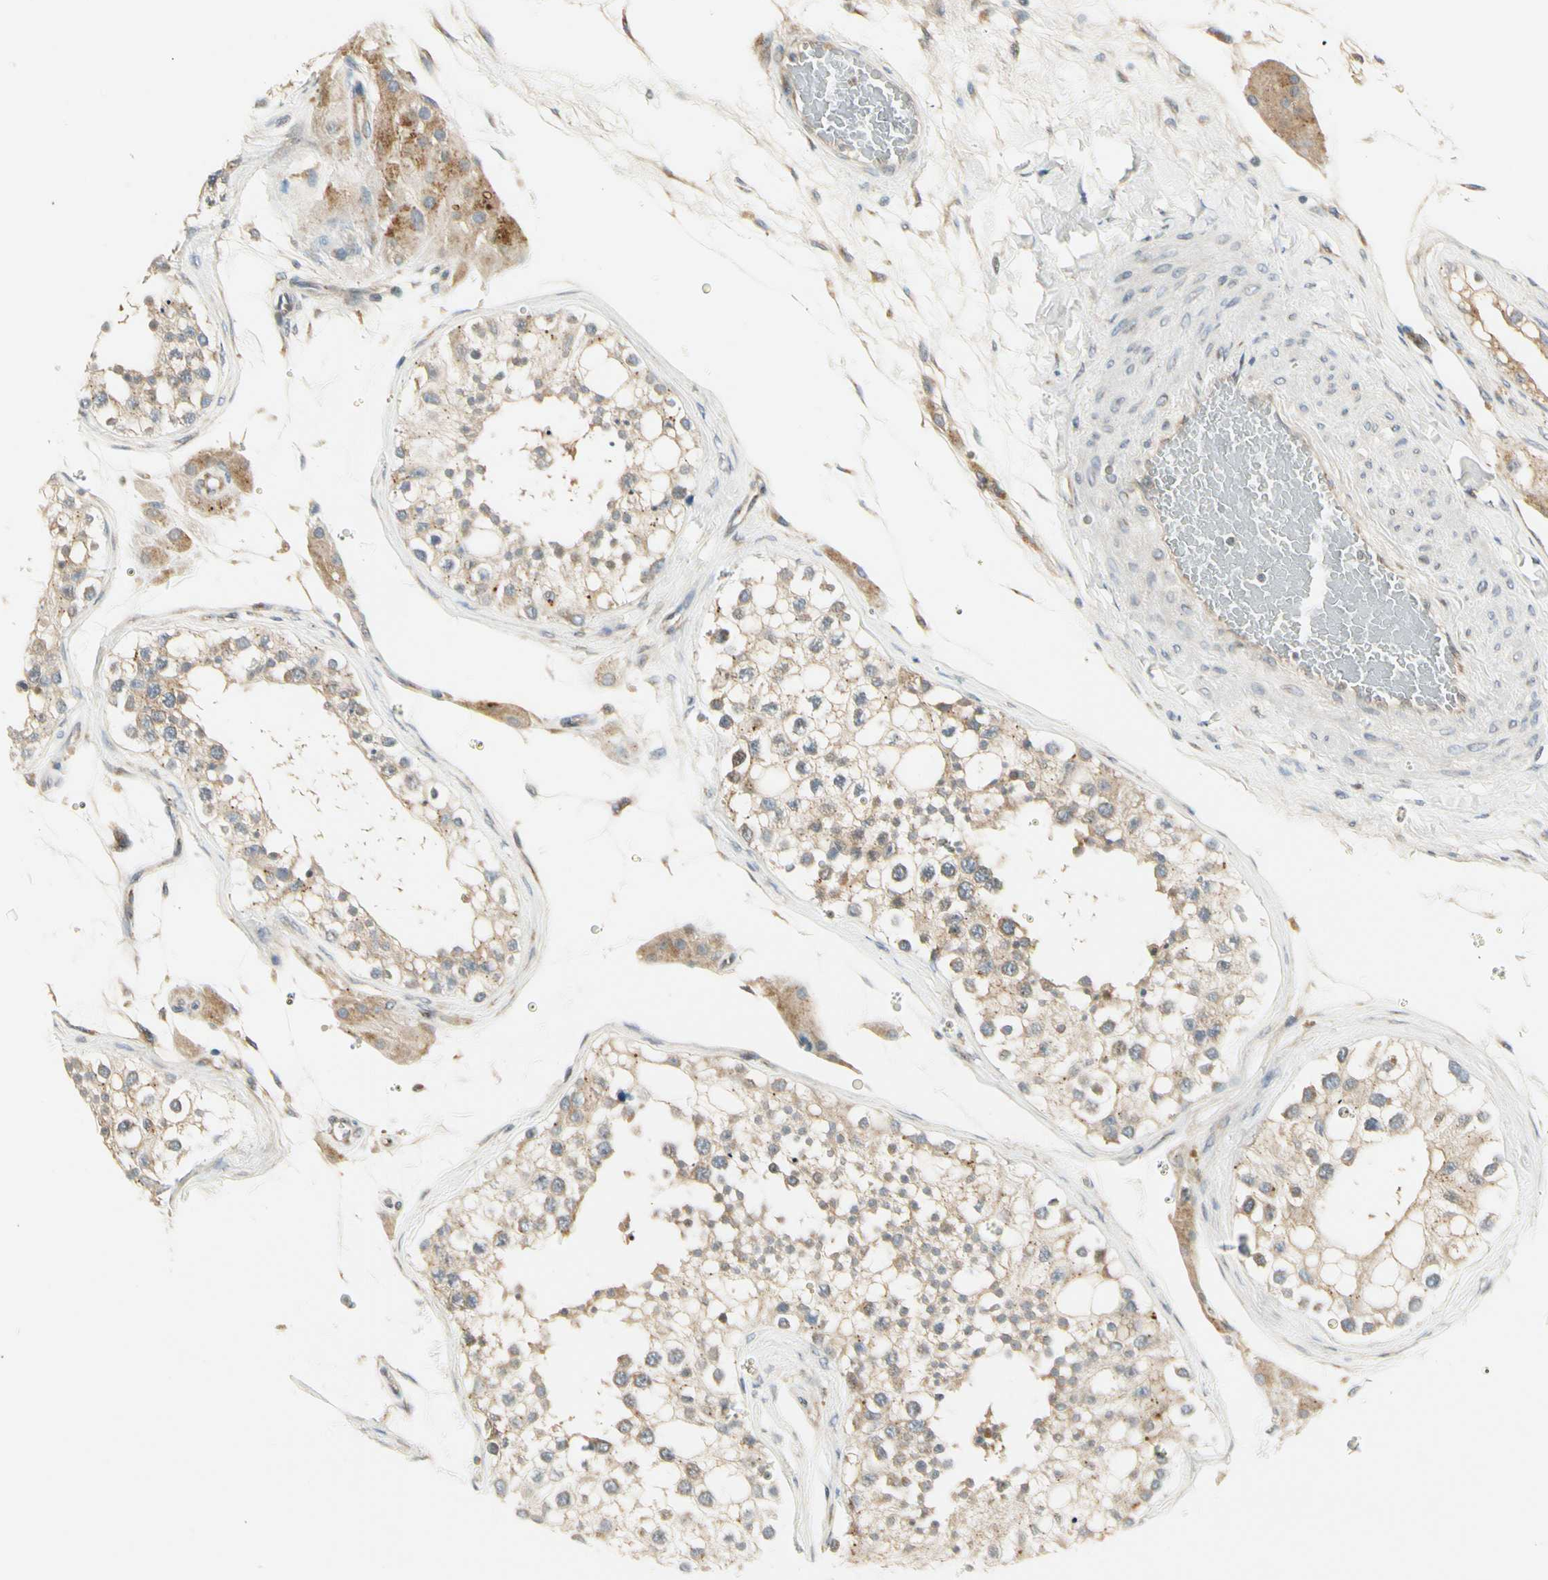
{"staining": {"intensity": "weak", "quantity": ">75%", "location": "cytoplasmic/membranous"}, "tissue": "testis", "cell_type": "Cells in seminiferous ducts", "image_type": "normal", "snomed": [{"axis": "morphology", "description": "Normal tissue, NOS"}, {"axis": "topography", "description": "Testis"}], "caption": "A high-resolution photomicrograph shows immunohistochemistry (IHC) staining of benign testis, which exhibits weak cytoplasmic/membranous positivity in approximately >75% of cells in seminiferous ducts.", "gene": "MANSC1", "patient": {"sex": "male", "age": 68}}